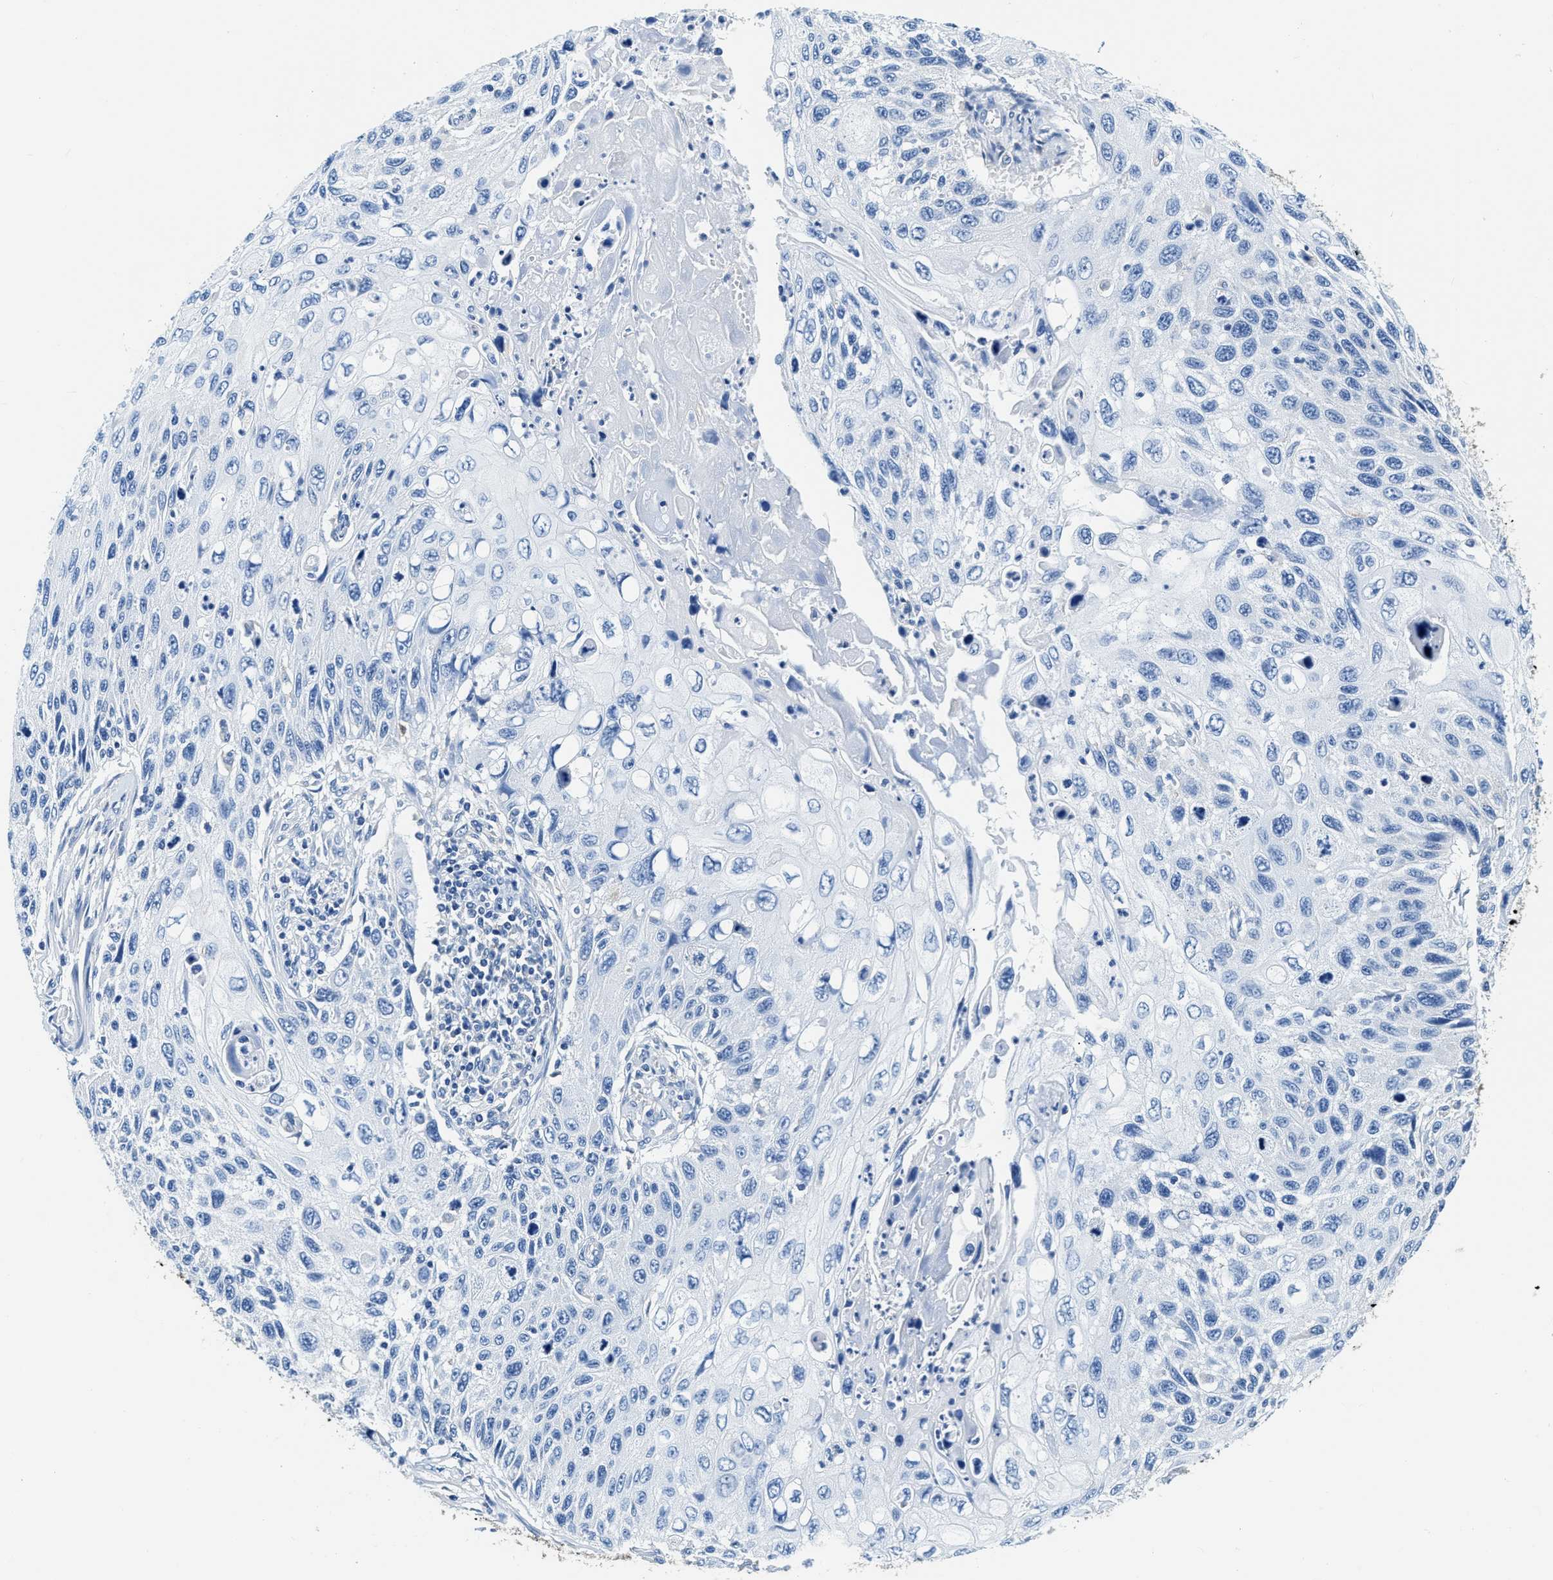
{"staining": {"intensity": "negative", "quantity": "none", "location": "none"}, "tissue": "cervical cancer", "cell_type": "Tumor cells", "image_type": "cancer", "snomed": [{"axis": "morphology", "description": "Squamous cell carcinoma, NOS"}, {"axis": "topography", "description": "Cervix"}], "caption": "Immunohistochemistry (IHC) photomicrograph of human cervical squamous cell carcinoma stained for a protein (brown), which displays no expression in tumor cells.", "gene": "ZDHHC13", "patient": {"sex": "female", "age": 70}}